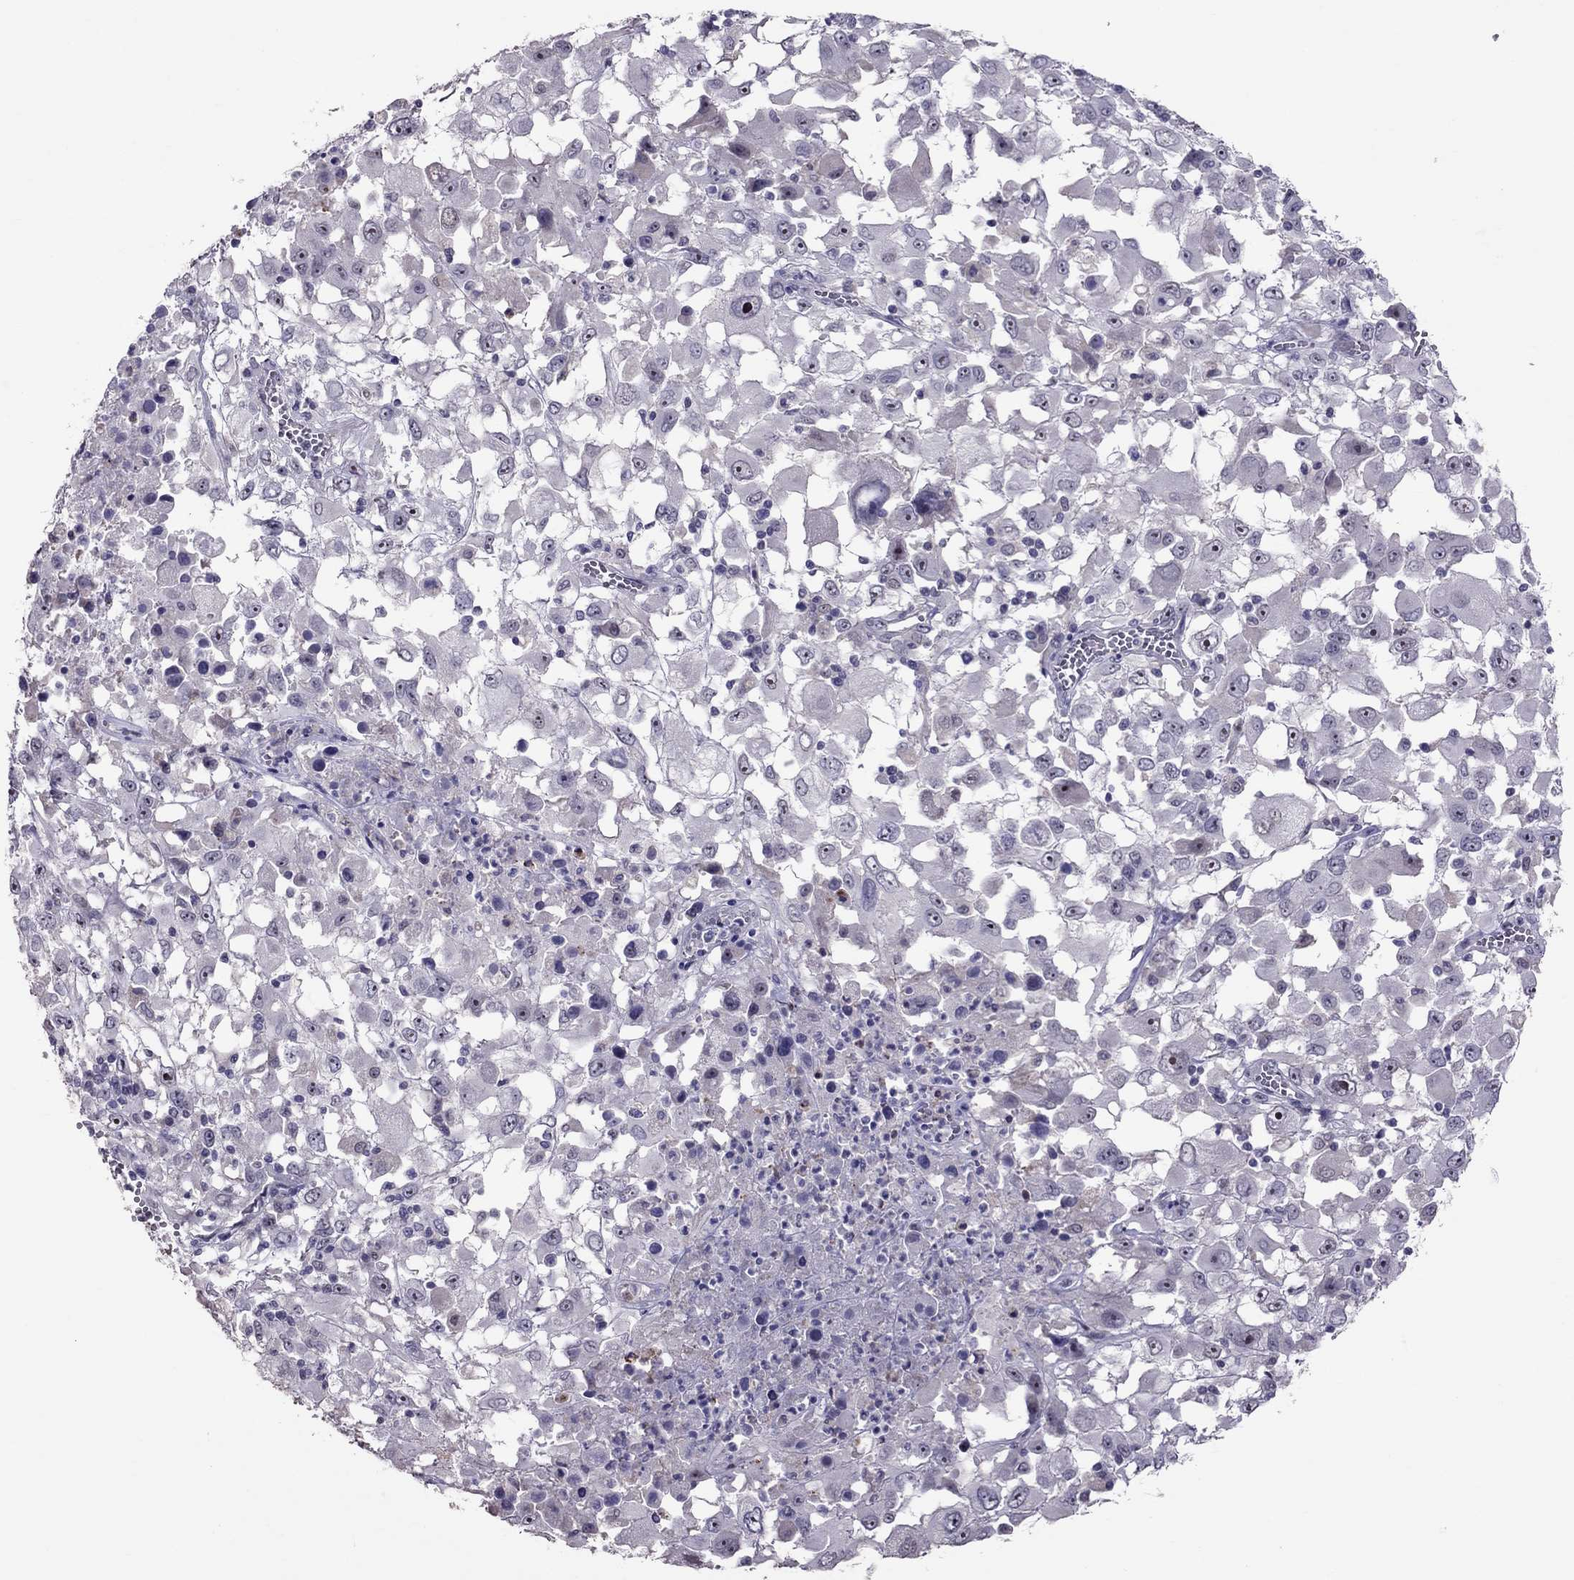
{"staining": {"intensity": "negative", "quantity": "none", "location": "none"}, "tissue": "melanoma", "cell_type": "Tumor cells", "image_type": "cancer", "snomed": [{"axis": "morphology", "description": "Malignant melanoma, Metastatic site"}, {"axis": "topography", "description": "Soft tissue"}], "caption": "Protein analysis of melanoma demonstrates no significant staining in tumor cells.", "gene": "LRRC46", "patient": {"sex": "male", "age": 50}}